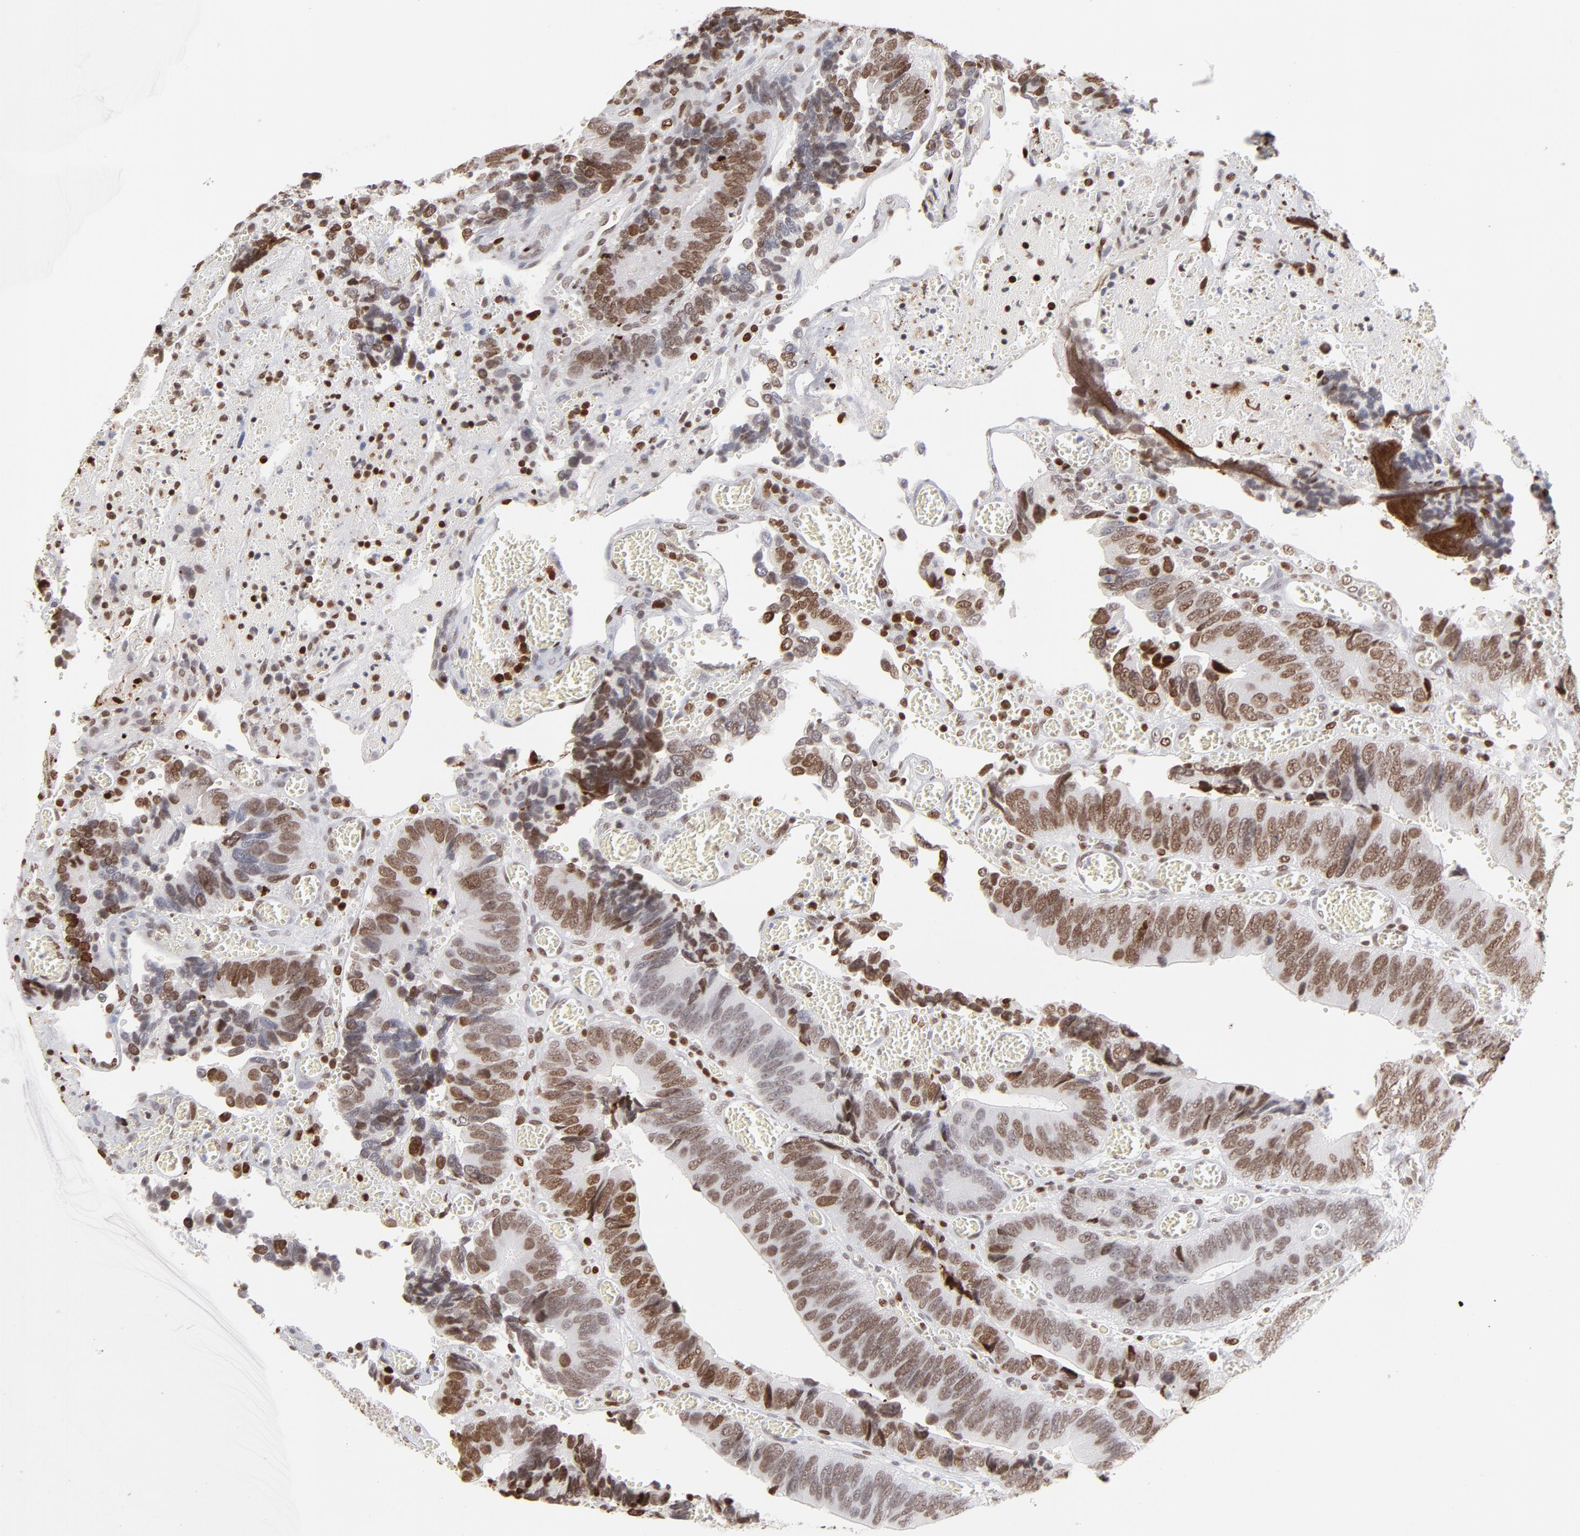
{"staining": {"intensity": "strong", "quantity": "25%-75%", "location": "nuclear"}, "tissue": "colorectal cancer", "cell_type": "Tumor cells", "image_type": "cancer", "snomed": [{"axis": "morphology", "description": "Adenocarcinoma, NOS"}, {"axis": "topography", "description": "Colon"}], "caption": "Colorectal adenocarcinoma stained with a brown dye reveals strong nuclear positive expression in approximately 25%-75% of tumor cells.", "gene": "PARP1", "patient": {"sex": "male", "age": 72}}